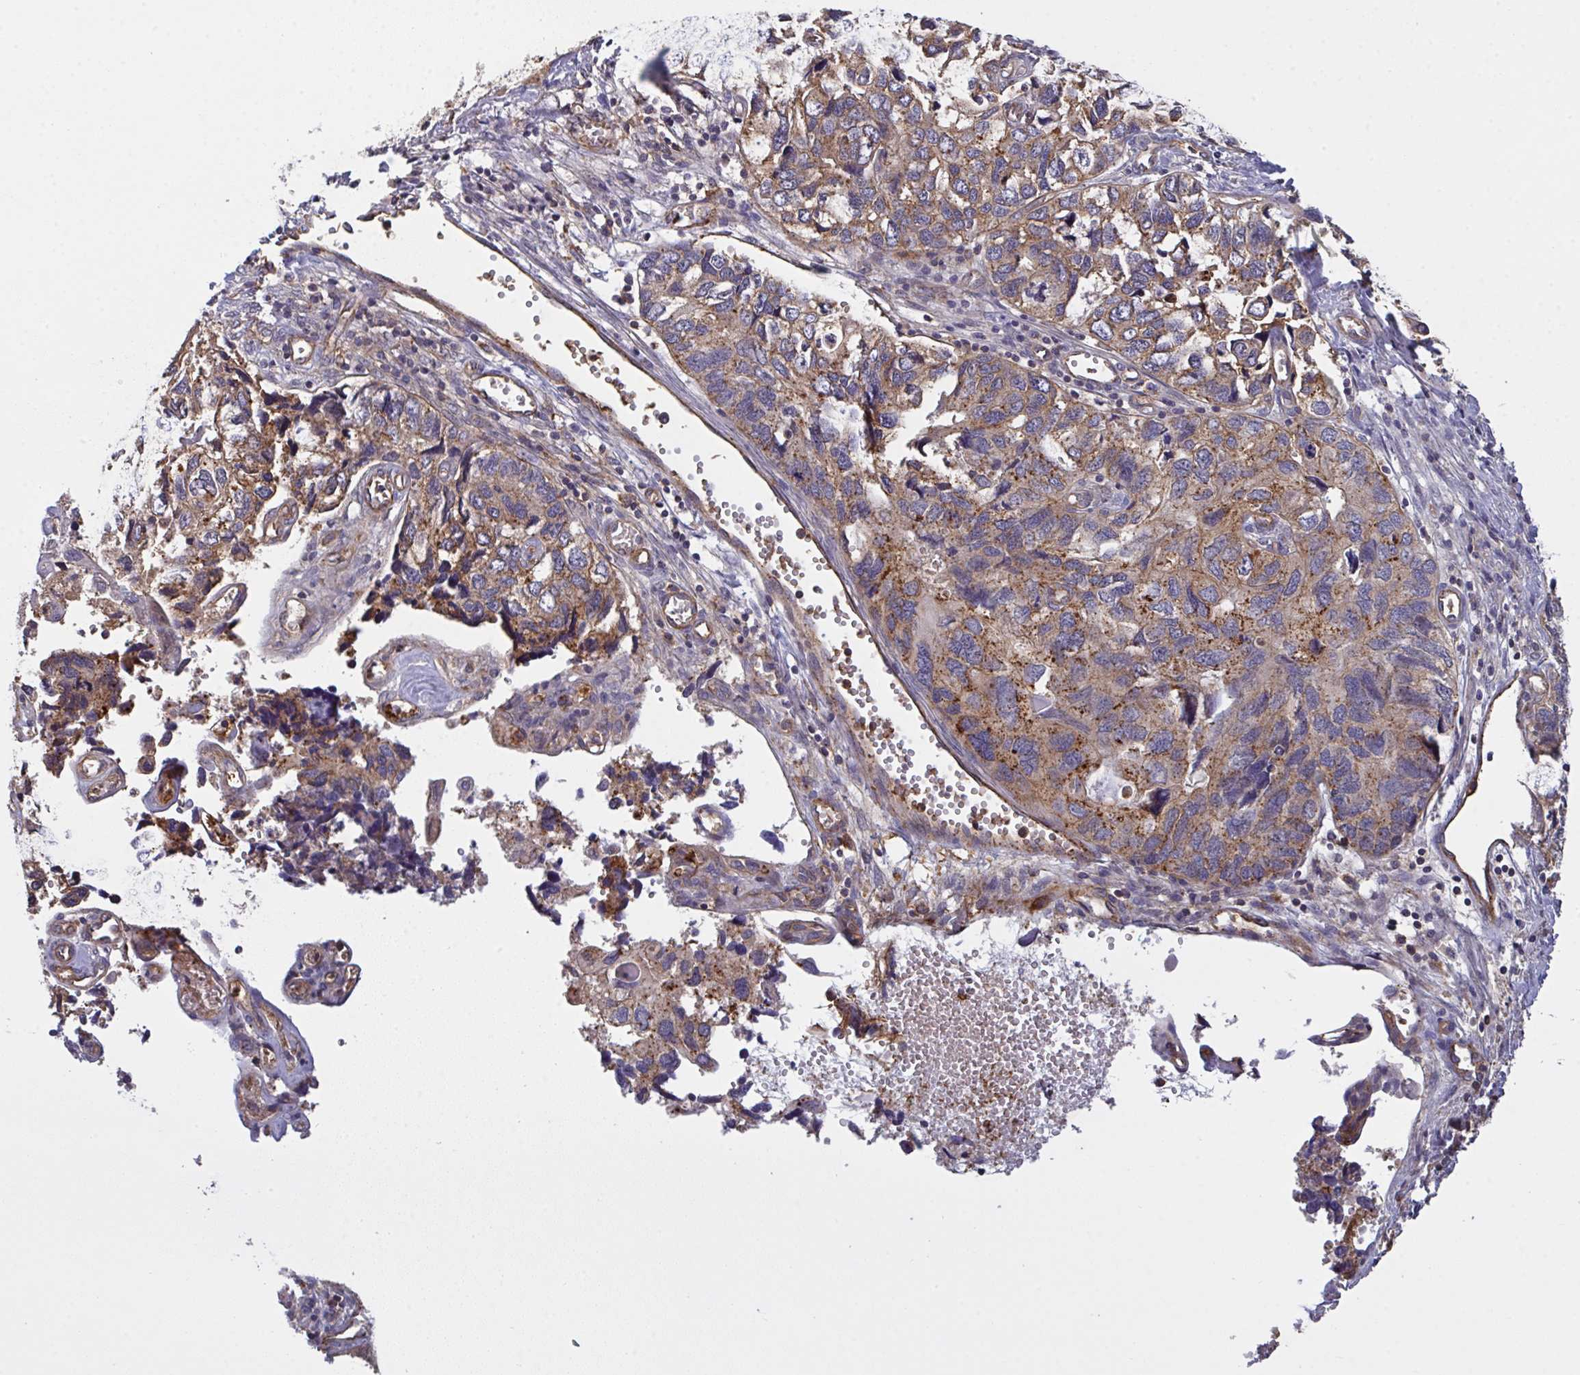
{"staining": {"intensity": "moderate", "quantity": "25%-75%", "location": "cytoplasmic/membranous"}, "tissue": "endometrial cancer", "cell_type": "Tumor cells", "image_type": "cancer", "snomed": [{"axis": "morphology", "description": "Carcinoma, NOS"}, {"axis": "topography", "description": "Uterus"}], "caption": "Immunohistochemistry (DAB (3,3'-diaminobenzidine)) staining of human carcinoma (endometrial) demonstrates moderate cytoplasmic/membranous protein expression in approximately 25%-75% of tumor cells.", "gene": "C4orf36", "patient": {"sex": "female", "age": 76}}